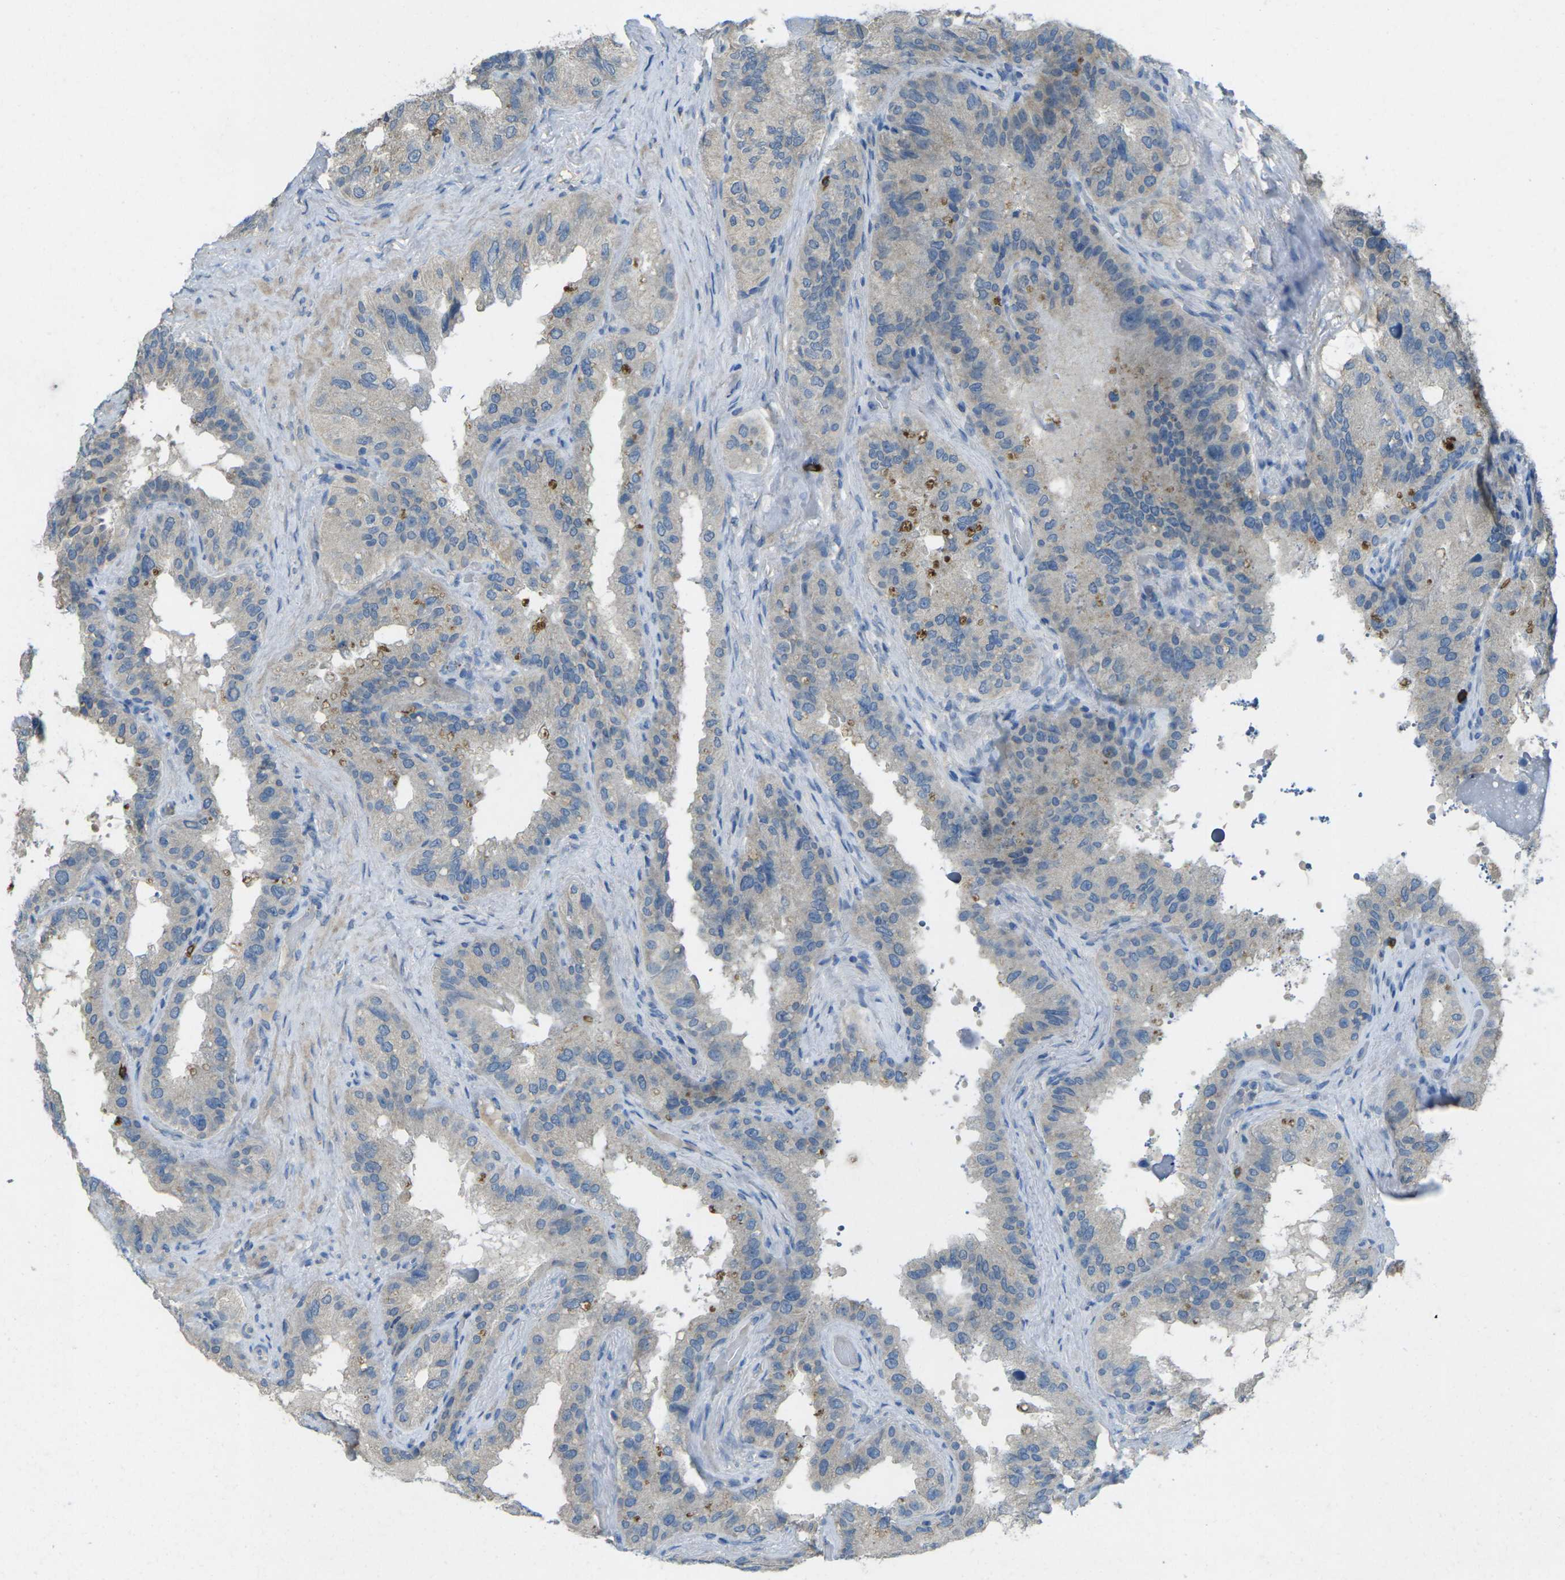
{"staining": {"intensity": "strong", "quantity": "<25%", "location": "cytoplasmic/membranous"}, "tissue": "seminal vesicle", "cell_type": "Glandular cells", "image_type": "normal", "snomed": [{"axis": "morphology", "description": "Normal tissue, NOS"}, {"axis": "topography", "description": "Seminal veicle"}], "caption": "DAB (3,3'-diaminobenzidine) immunohistochemical staining of benign human seminal vesicle displays strong cytoplasmic/membranous protein staining in about <25% of glandular cells. The staining is performed using DAB (3,3'-diaminobenzidine) brown chromogen to label protein expression. The nuclei are counter-stained blue using hematoxylin.", "gene": "CD19", "patient": {"sex": "male", "age": 68}}